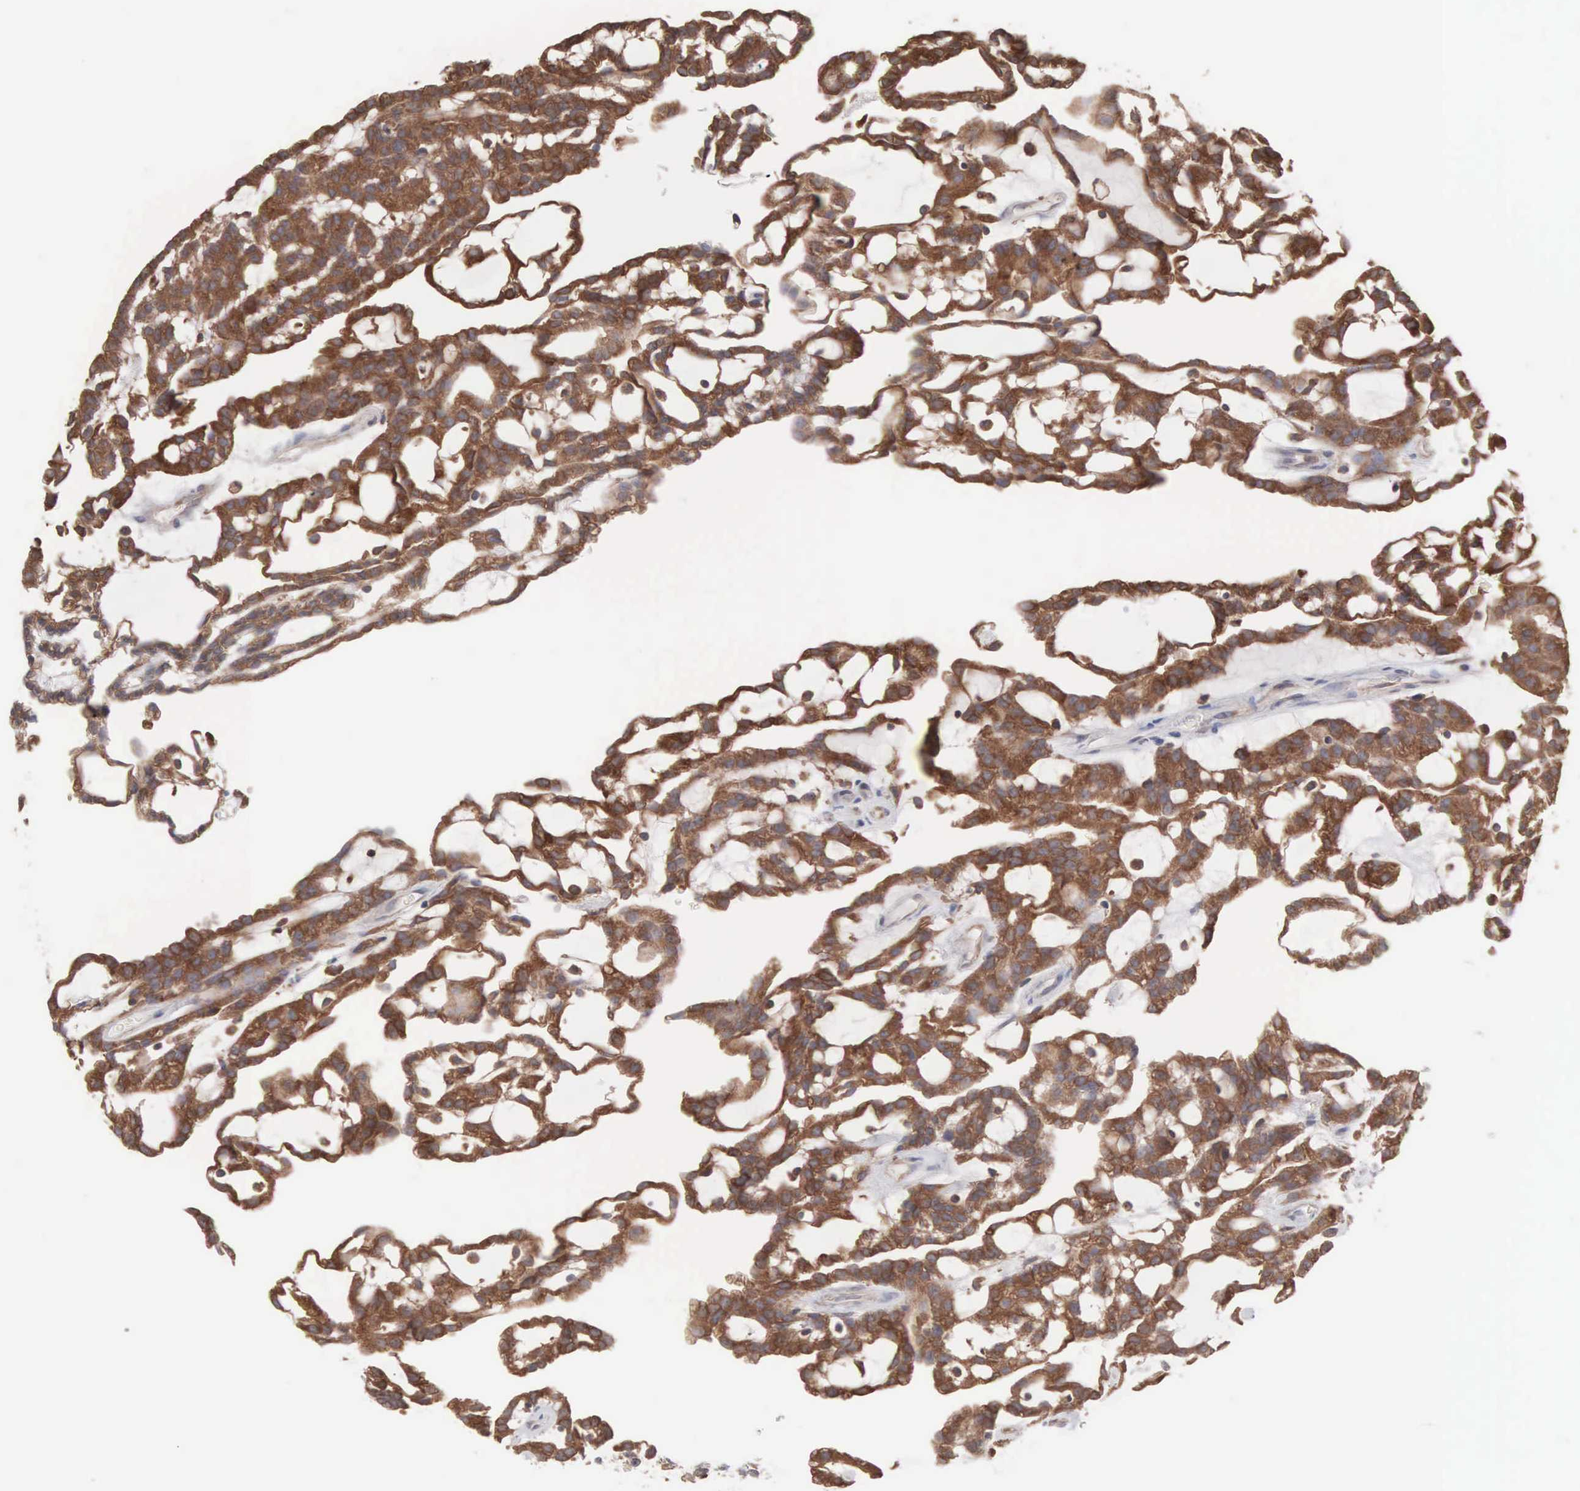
{"staining": {"intensity": "strong", "quantity": ">75%", "location": "cytoplasmic/membranous"}, "tissue": "renal cancer", "cell_type": "Tumor cells", "image_type": "cancer", "snomed": [{"axis": "morphology", "description": "Adenocarcinoma, NOS"}, {"axis": "topography", "description": "Kidney"}], "caption": "This is a photomicrograph of immunohistochemistry (IHC) staining of adenocarcinoma (renal), which shows strong positivity in the cytoplasmic/membranous of tumor cells.", "gene": "MTHFD1", "patient": {"sex": "male", "age": 63}}